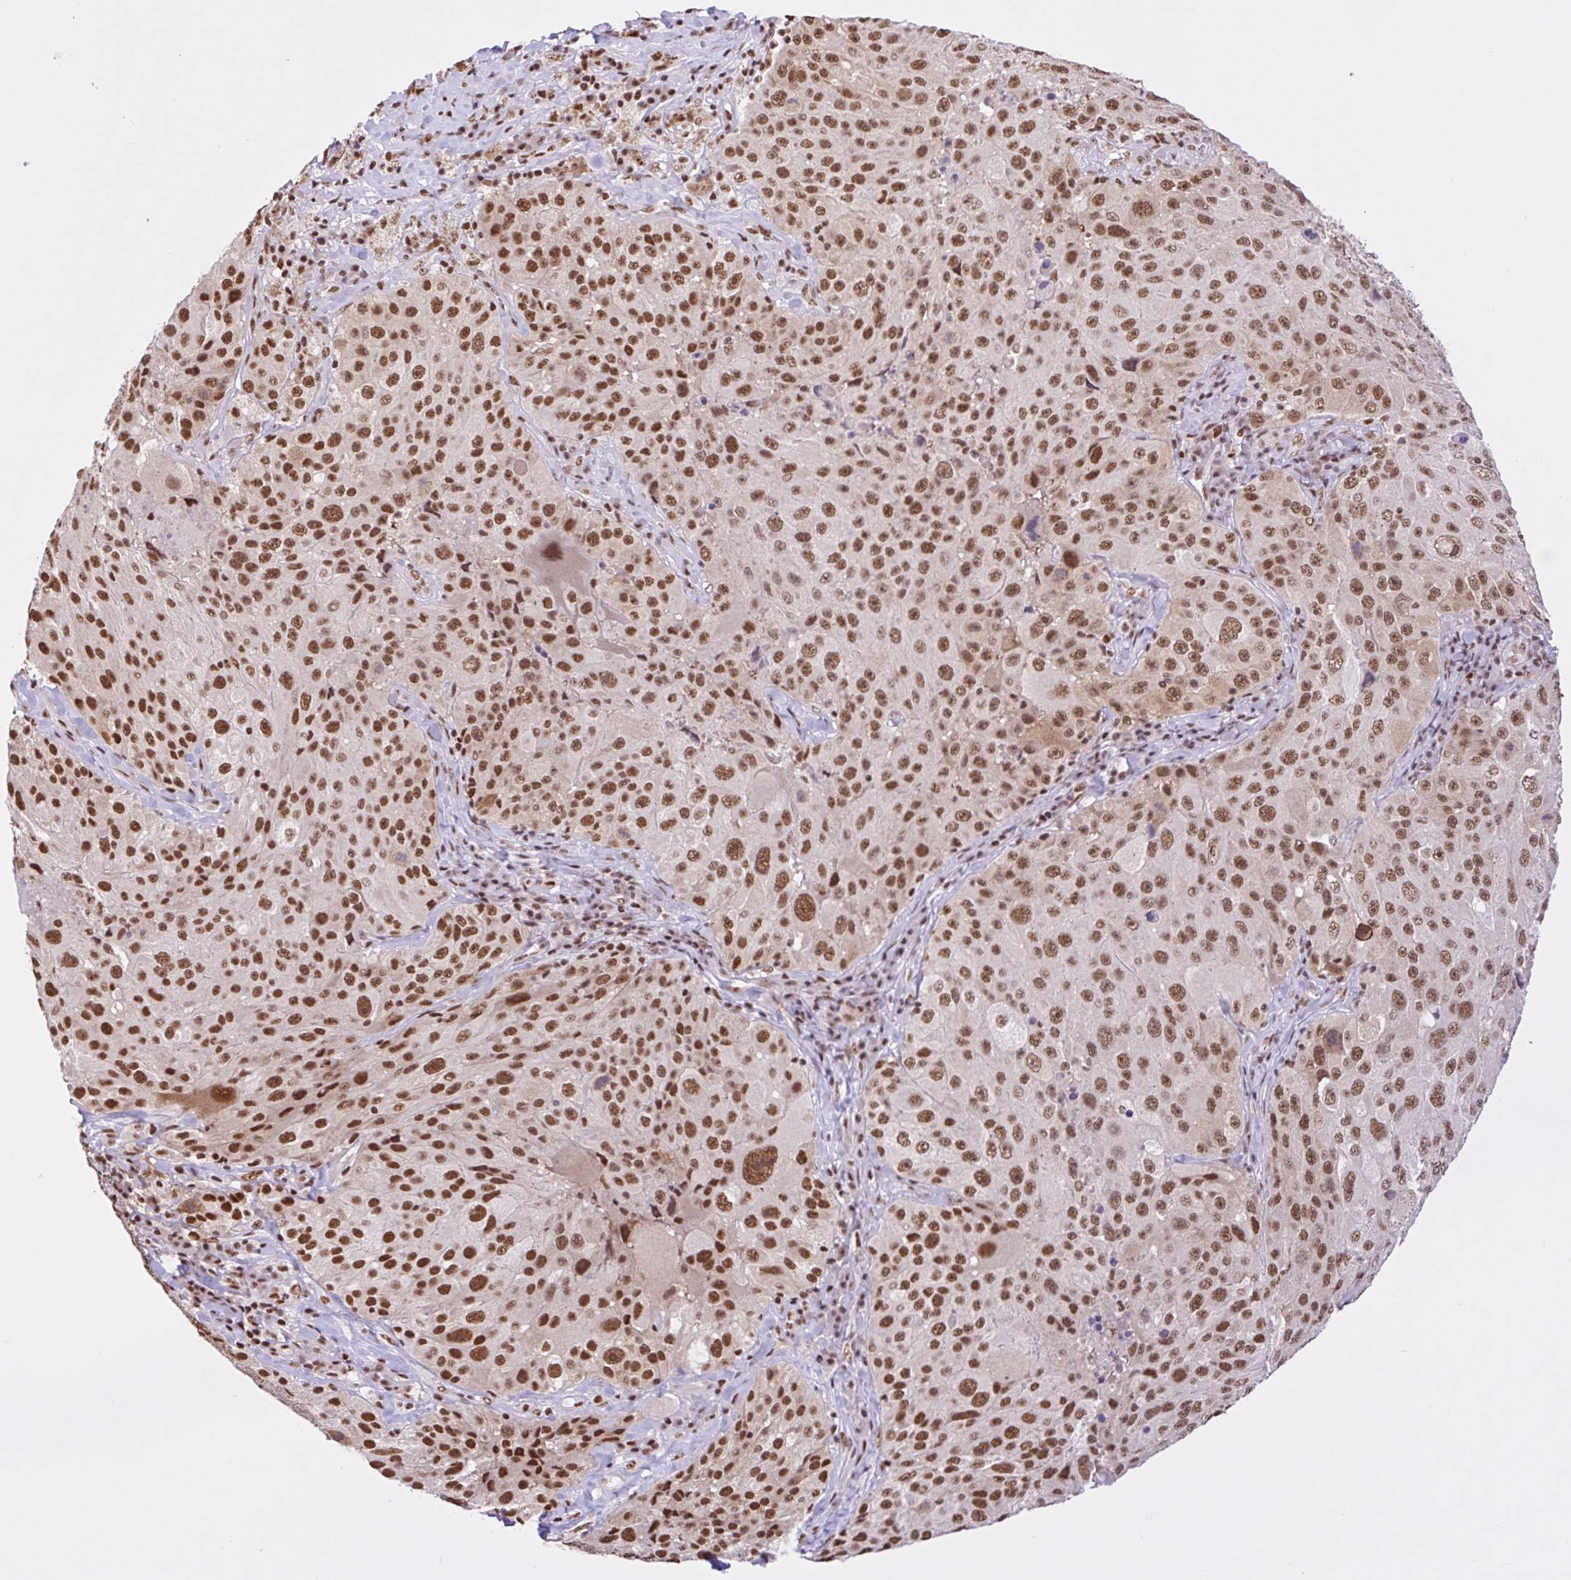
{"staining": {"intensity": "strong", "quantity": ">75%", "location": "nuclear"}, "tissue": "melanoma", "cell_type": "Tumor cells", "image_type": "cancer", "snomed": [{"axis": "morphology", "description": "Malignant melanoma, Metastatic site"}, {"axis": "topography", "description": "Lymph node"}], "caption": "Immunohistochemical staining of melanoma reveals strong nuclear protein staining in about >75% of tumor cells. (brown staining indicates protein expression, while blue staining denotes nuclei).", "gene": "CCDC12", "patient": {"sex": "male", "age": 62}}